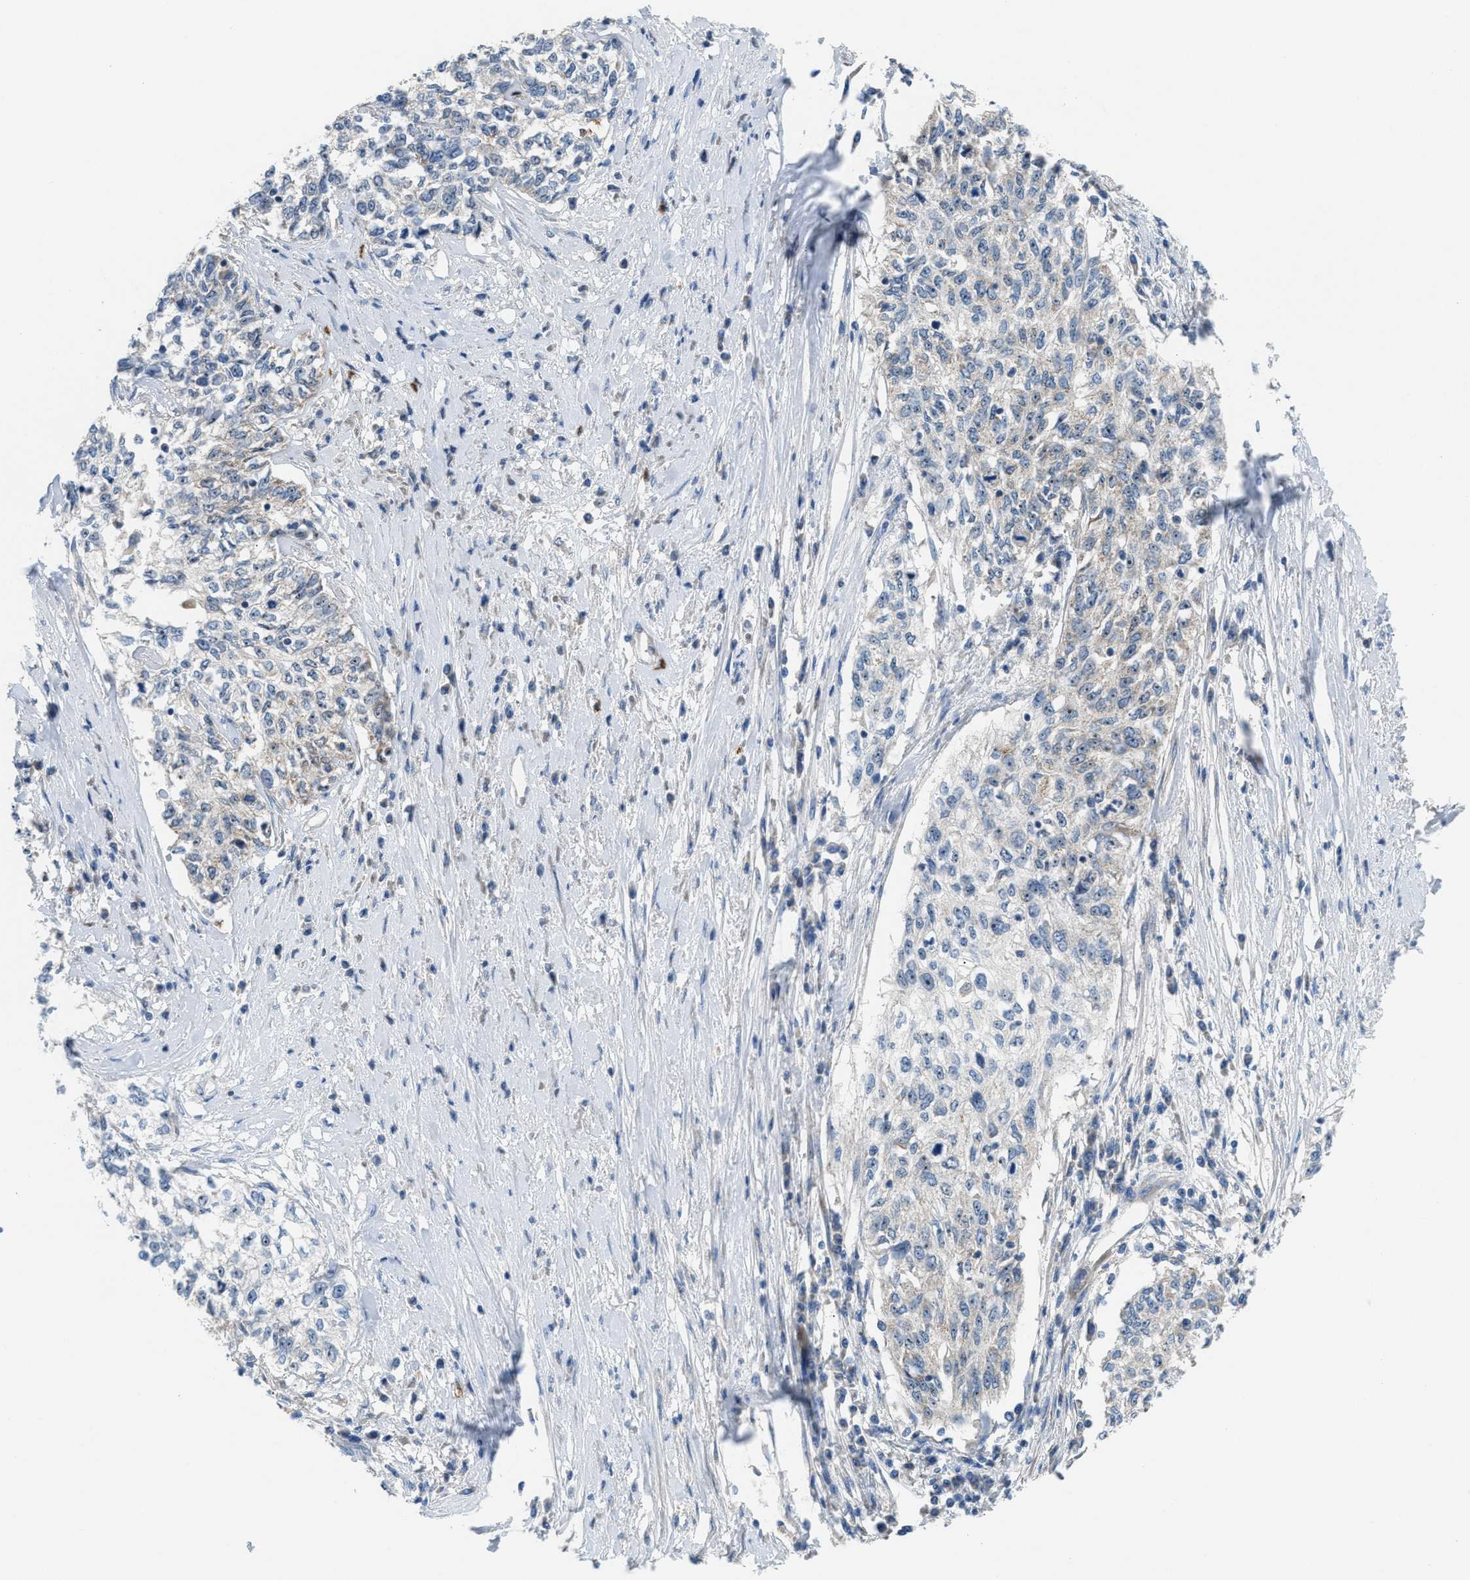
{"staining": {"intensity": "negative", "quantity": "none", "location": "none"}, "tissue": "cervical cancer", "cell_type": "Tumor cells", "image_type": "cancer", "snomed": [{"axis": "morphology", "description": "Squamous cell carcinoma, NOS"}, {"axis": "topography", "description": "Cervix"}], "caption": "High magnification brightfield microscopy of cervical cancer (squamous cell carcinoma) stained with DAB (brown) and counterstained with hematoxylin (blue): tumor cells show no significant staining.", "gene": "TPH1", "patient": {"sex": "female", "age": 57}}